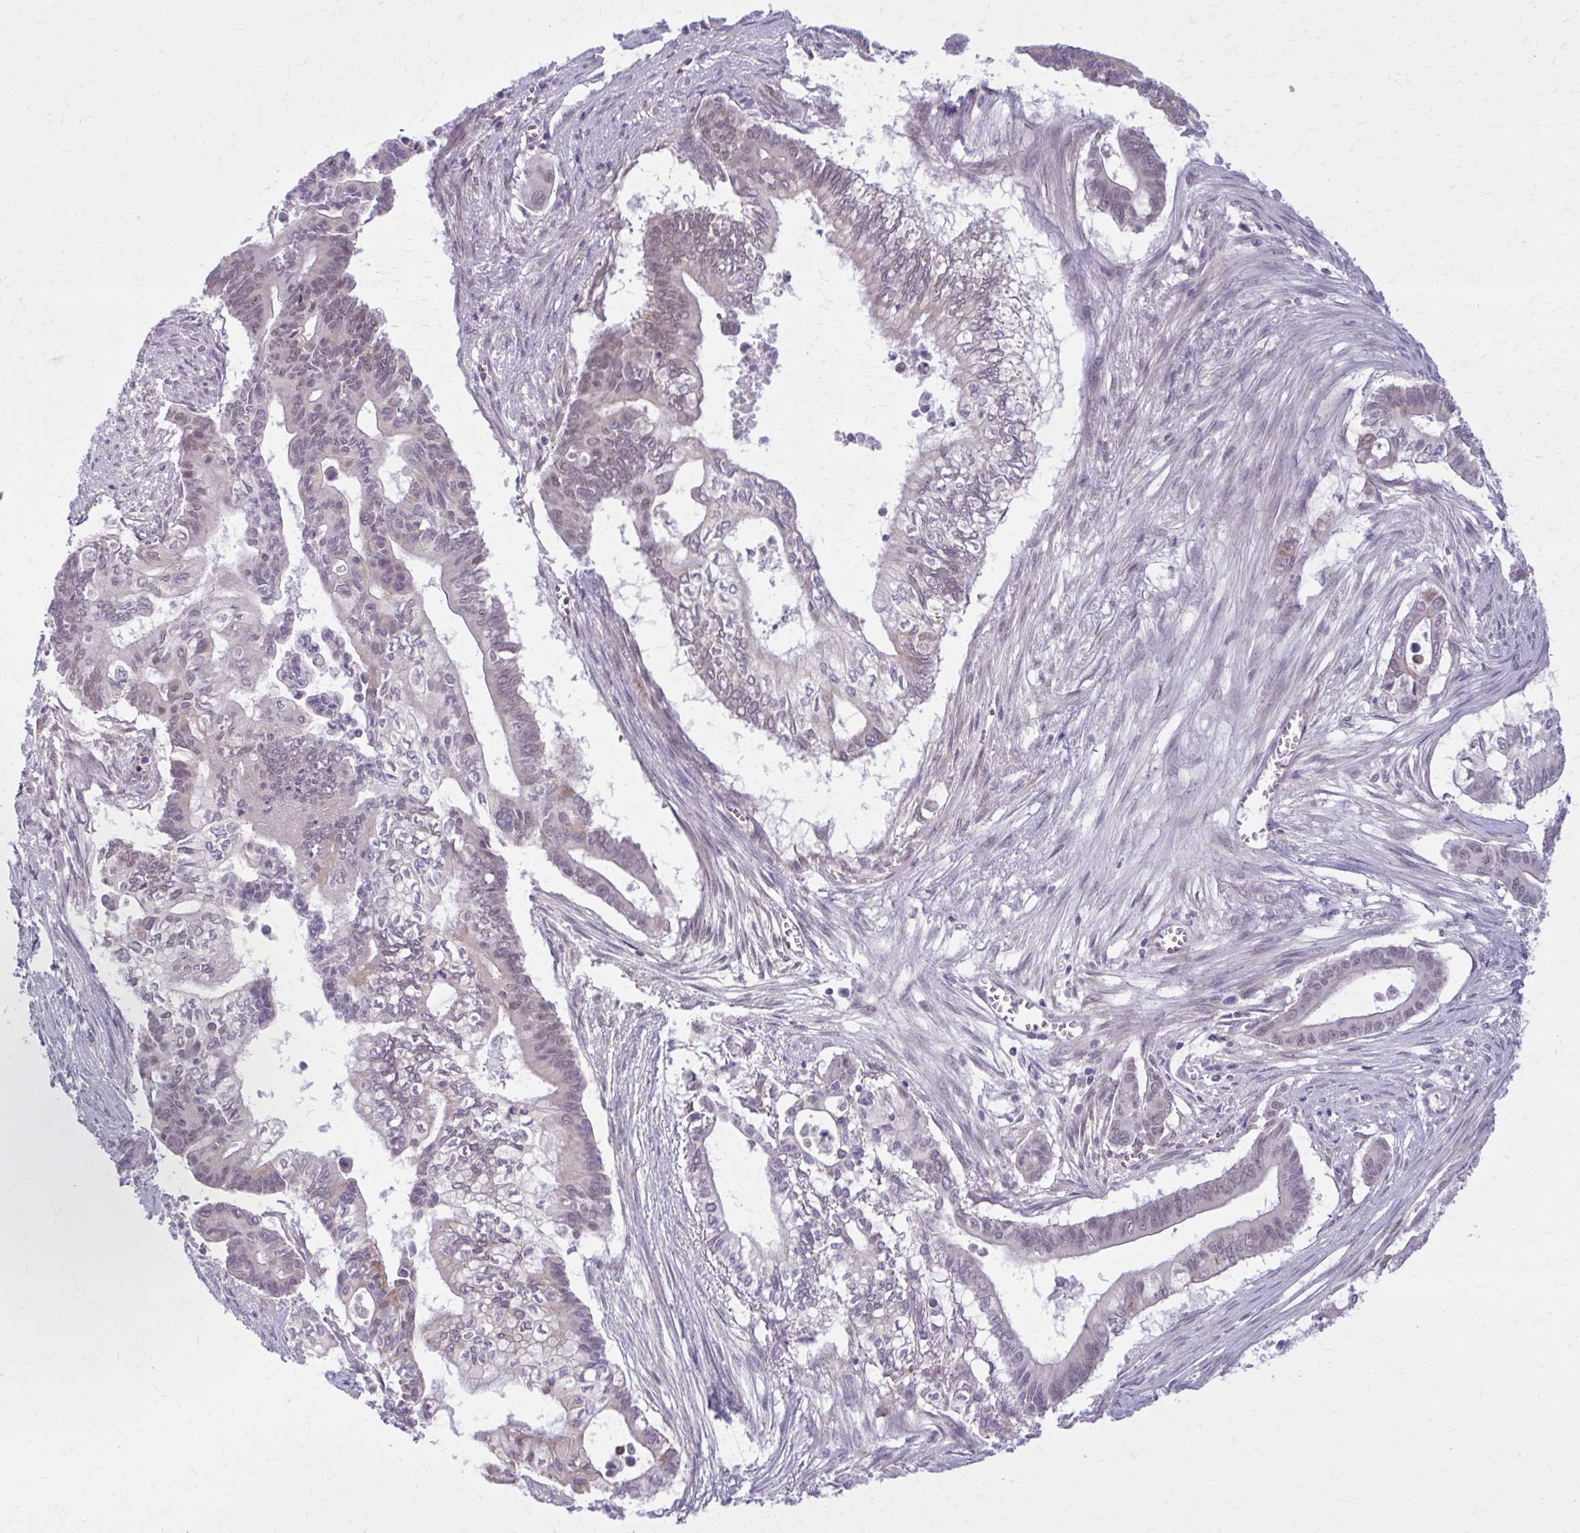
{"staining": {"intensity": "weak", "quantity": "<25%", "location": "nuclear"}, "tissue": "pancreatic cancer", "cell_type": "Tumor cells", "image_type": "cancer", "snomed": [{"axis": "morphology", "description": "Adenocarcinoma, NOS"}, {"axis": "topography", "description": "Pancreas"}], "caption": "Immunohistochemistry (IHC) photomicrograph of neoplastic tissue: human pancreatic cancer stained with DAB (3,3'-diaminobenzidine) exhibits no significant protein staining in tumor cells.", "gene": "NUMBL", "patient": {"sex": "male", "age": 68}}